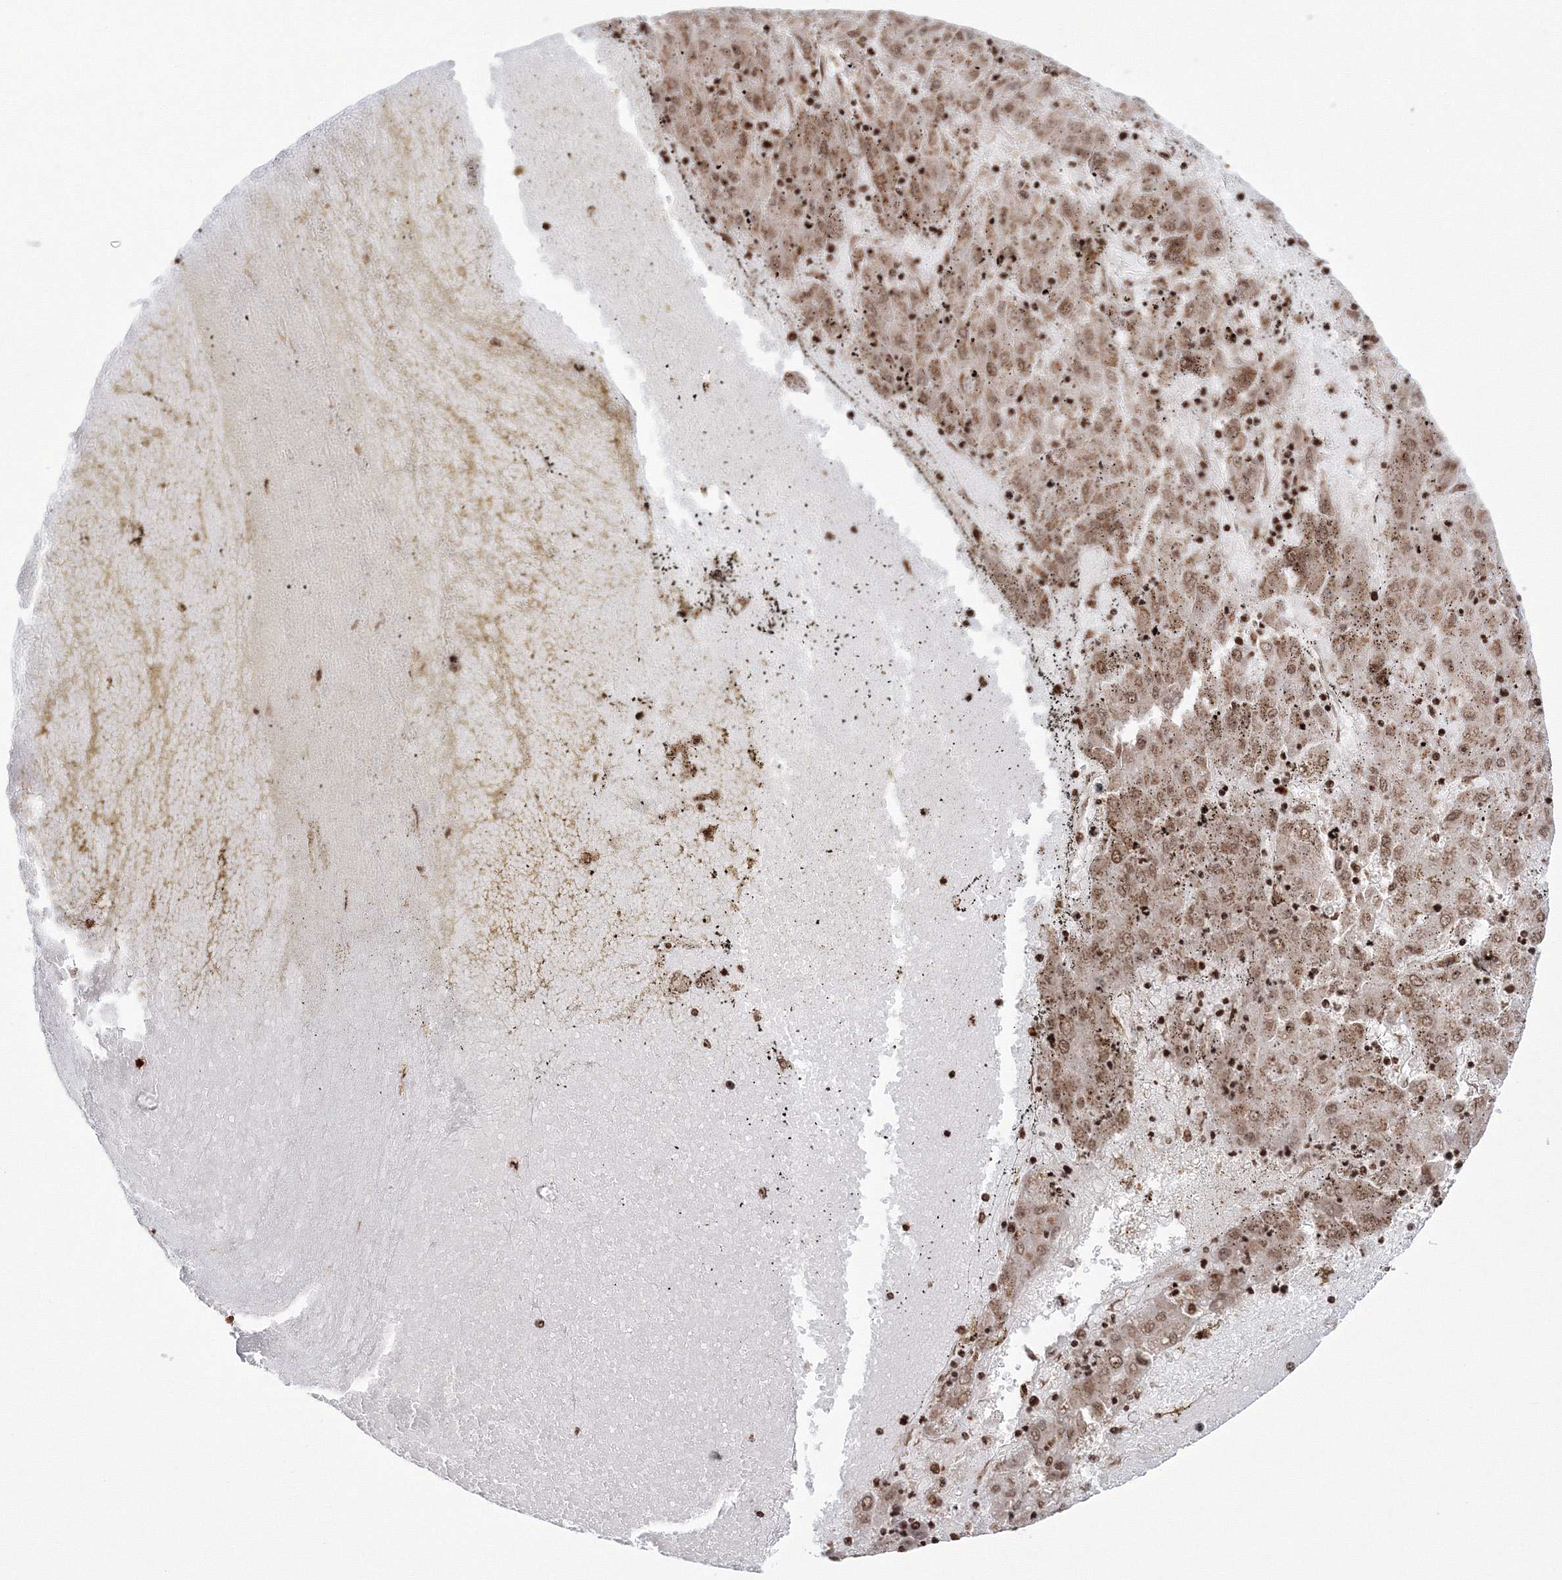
{"staining": {"intensity": "moderate", "quantity": ">75%", "location": "nuclear"}, "tissue": "liver cancer", "cell_type": "Tumor cells", "image_type": "cancer", "snomed": [{"axis": "morphology", "description": "Carcinoma, Hepatocellular, NOS"}, {"axis": "topography", "description": "Liver"}], "caption": "Approximately >75% of tumor cells in liver hepatocellular carcinoma reveal moderate nuclear protein staining as visualized by brown immunohistochemical staining.", "gene": "KIF20A", "patient": {"sex": "male", "age": 72}}